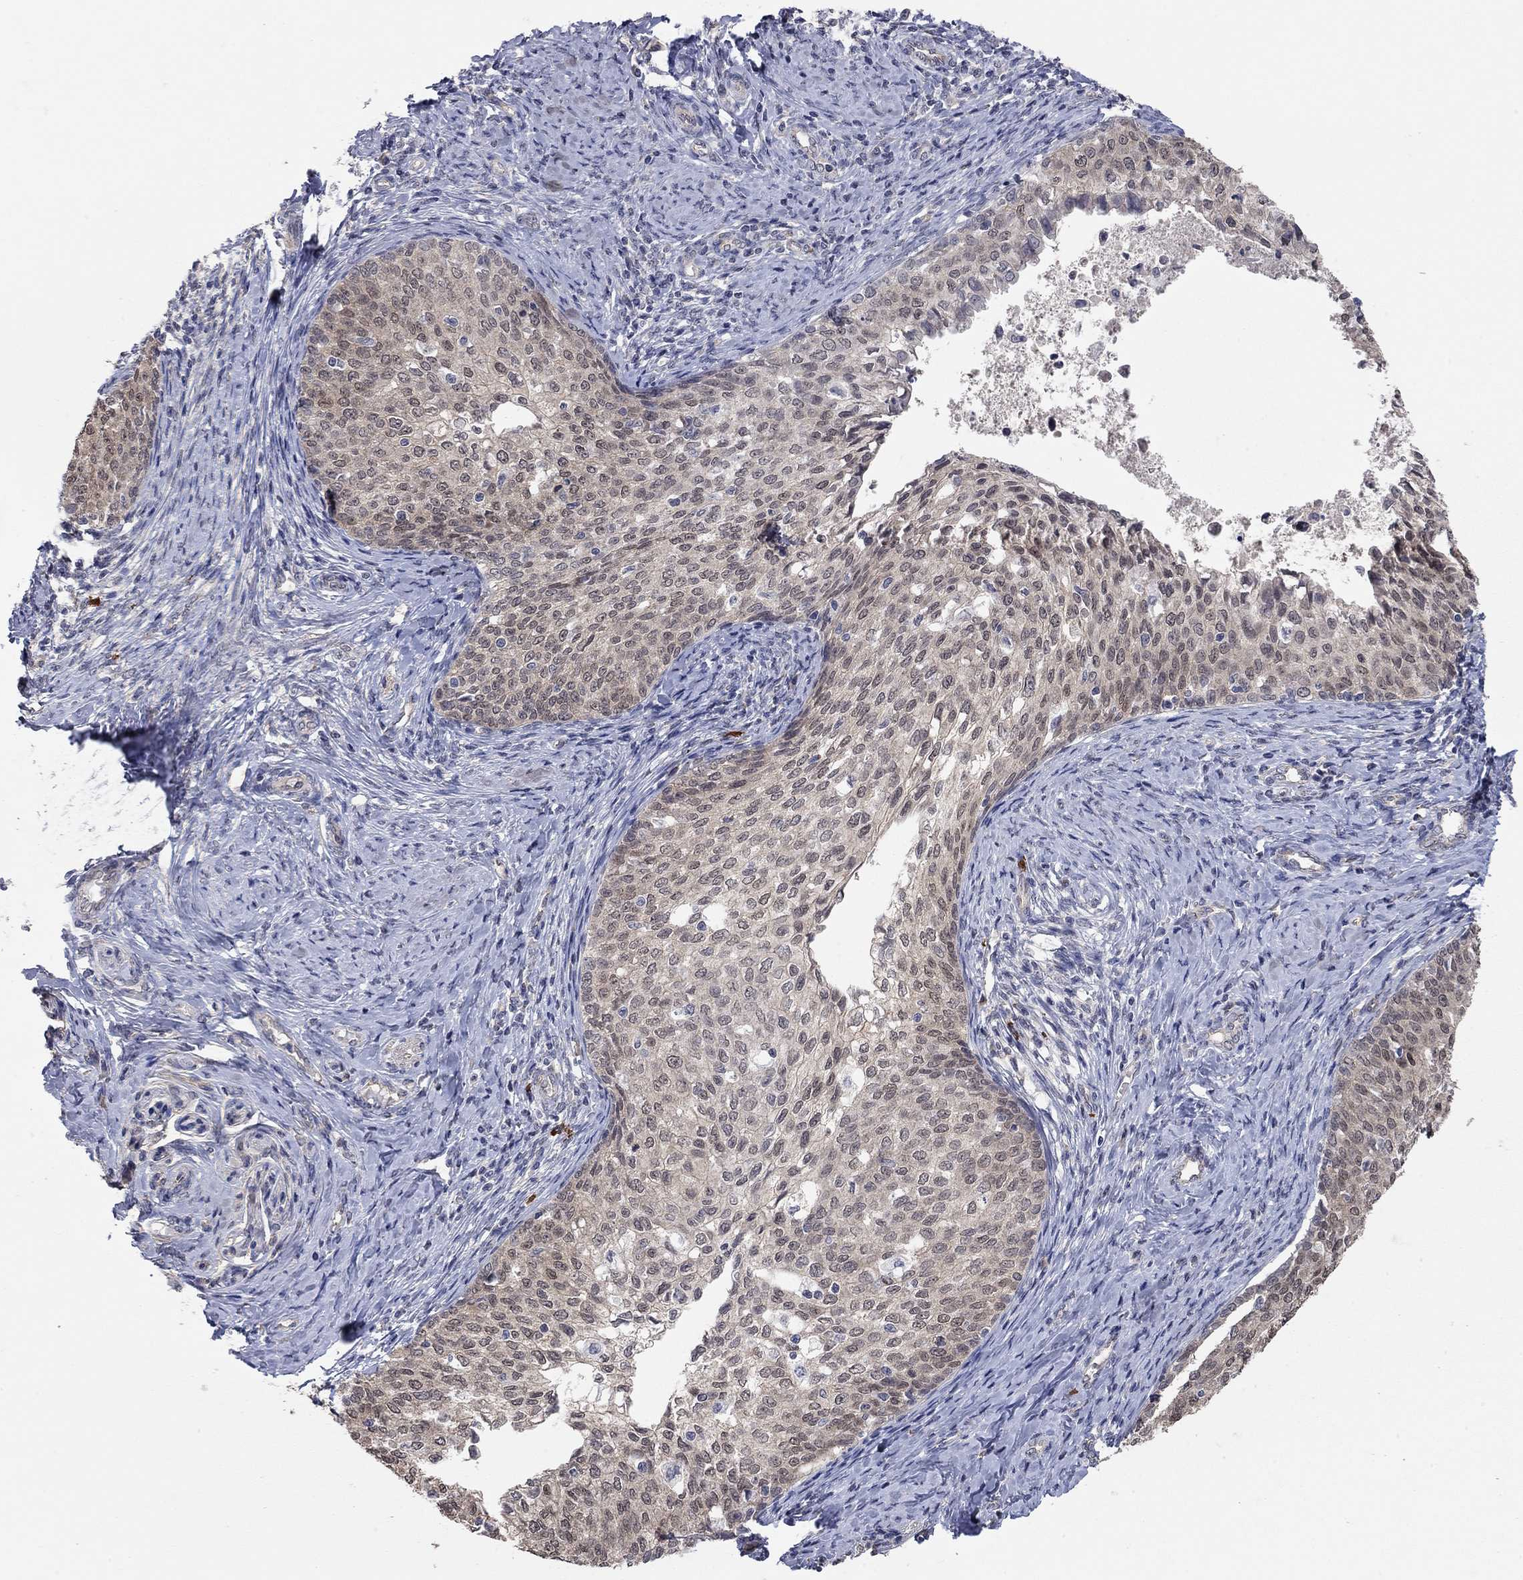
{"staining": {"intensity": "weak", "quantity": ">75%", "location": "cytoplasmic/membranous"}, "tissue": "cervical cancer", "cell_type": "Tumor cells", "image_type": "cancer", "snomed": [{"axis": "morphology", "description": "Squamous cell carcinoma, NOS"}, {"axis": "topography", "description": "Cervix"}], "caption": "An immunohistochemistry histopathology image of neoplastic tissue is shown. Protein staining in brown shows weak cytoplasmic/membranous positivity in cervical cancer within tumor cells.", "gene": "WASF3", "patient": {"sex": "female", "age": 51}}